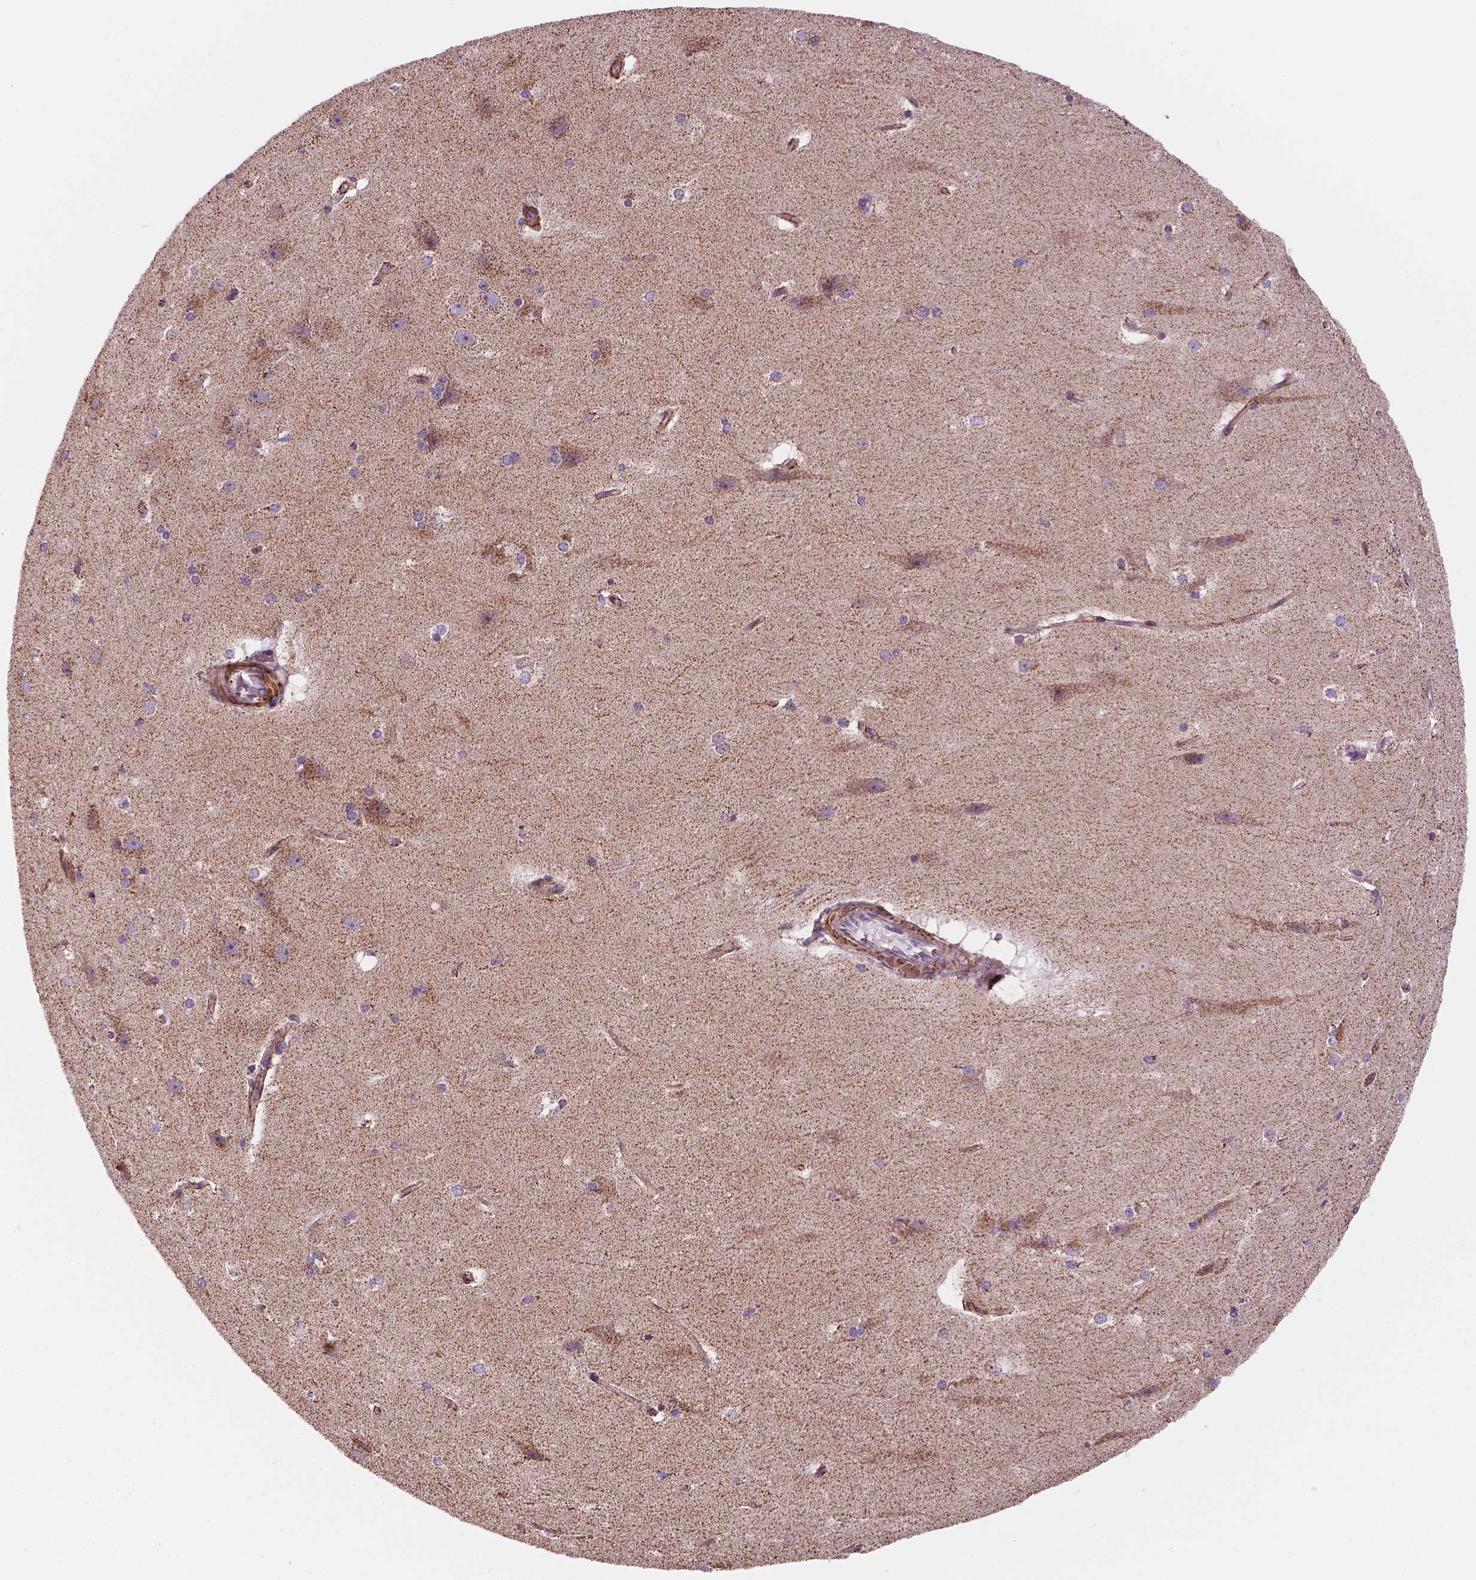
{"staining": {"intensity": "moderate", "quantity": "<25%", "location": "cytoplasmic/membranous"}, "tissue": "hippocampus", "cell_type": "Glial cells", "image_type": "normal", "snomed": [{"axis": "morphology", "description": "Normal tissue, NOS"}, {"axis": "topography", "description": "Cerebral cortex"}, {"axis": "topography", "description": "Hippocampus"}], "caption": "Immunohistochemical staining of benign hippocampus demonstrates <25% levels of moderate cytoplasmic/membranous protein positivity in about <25% of glial cells.", "gene": "GEMIN4", "patient": {"sex": "female", "age": 19}}